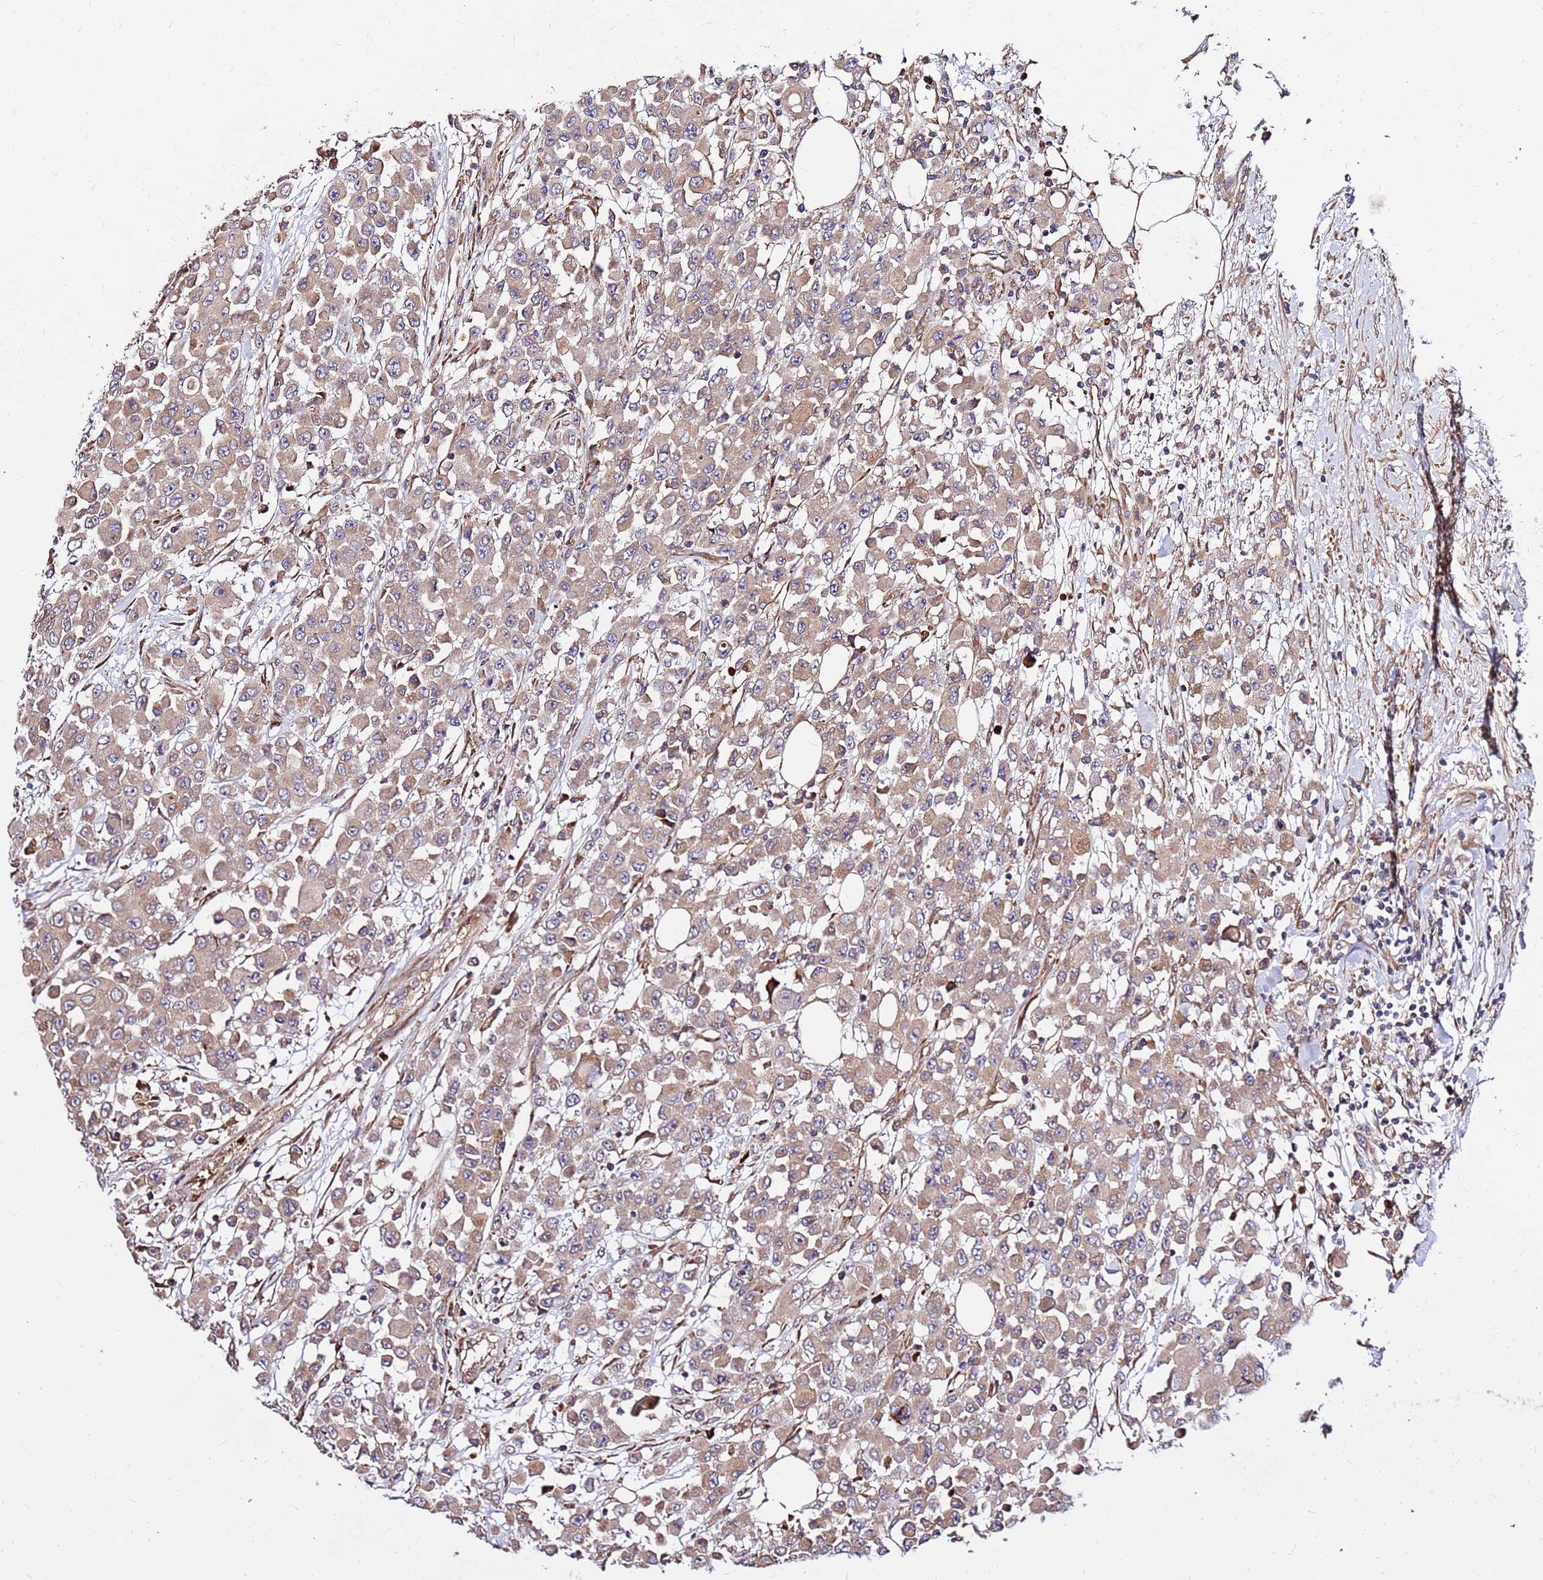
{"staining": {"intensity": "moderate", "quantity": ">75%", "location": "cytoplasmic/membranous"}, "tissue": "colorectal cancer", "cell_type": "Tumor cells", "image_type": "cancer", "snomed": [{"axis": "morphology", "description": "Adenocarcinoma, NOS"}, {"axis": "topography", "description": "Colon"}], "caption": "Human colorectal cancer (adenocarcinoma) stained for a protein (brown) reveals moderate cytoplasmic/membranous positive positivity in about >75% of tumor cells.", "gene": "WWC2", "patient": {"sex": "male", "age": 51}}